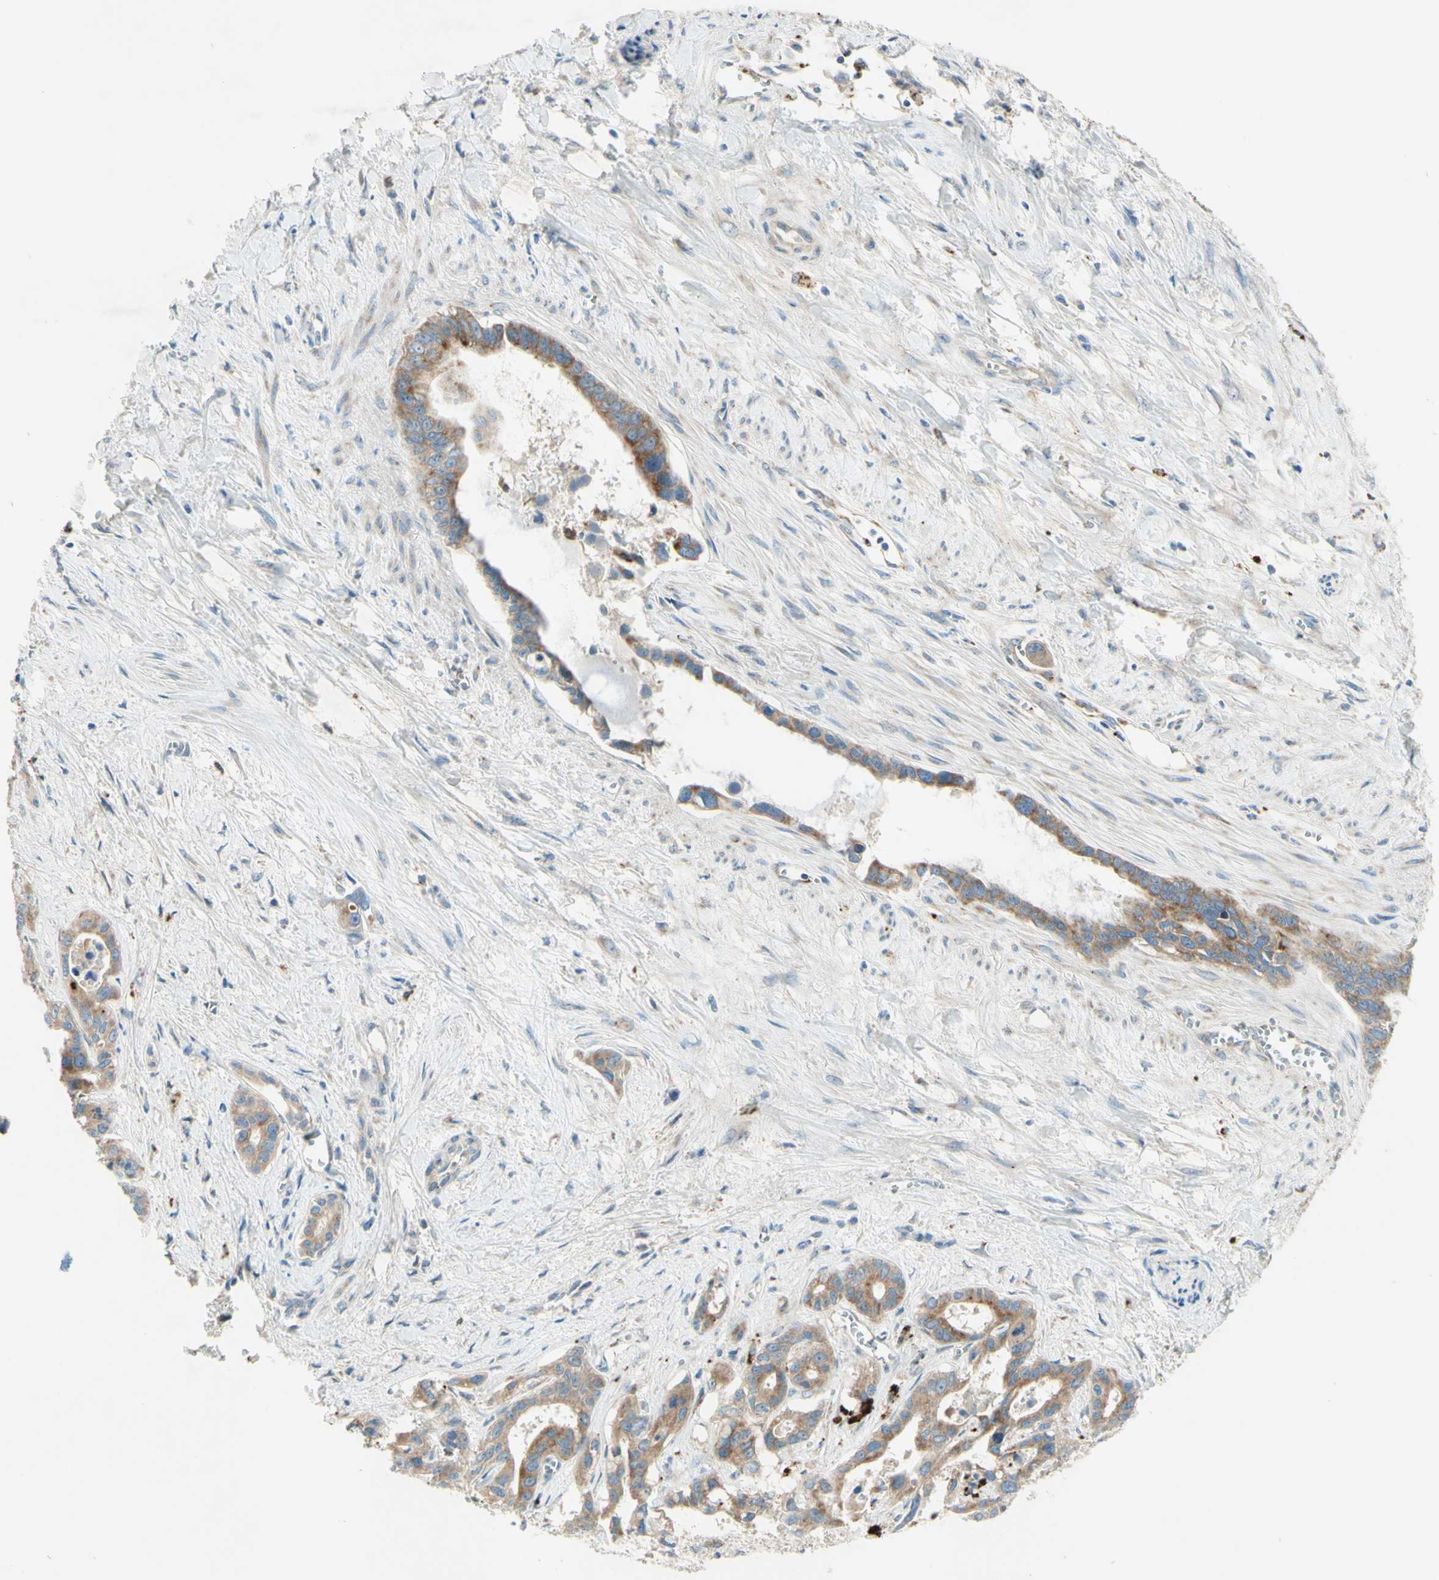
{"staining": {"intensity": "moderate", "quantity": ">75%", "location": "cytoplasmic/membranous"}, "tissue": "liver cancer", "cell_type": "Tumor cells", "image_type": "cancer", "snomed": [{"axis": "morphology", "description": "Cholangiocarcinoma"}, {"axis": "topography", "description": "Liver"}], "caption": "Liver cancer (cholangiocarcinoma) tissue demonstrates moderate cytoplasmic/membranous staining in about >75% of tumor cells (DAB (3,3'-diaminobenzidine) IHC, brown staining for protein, blue staining for nuclei).", "gene": "ARMC10", "patient": {"sex": "female", "age": 65}}